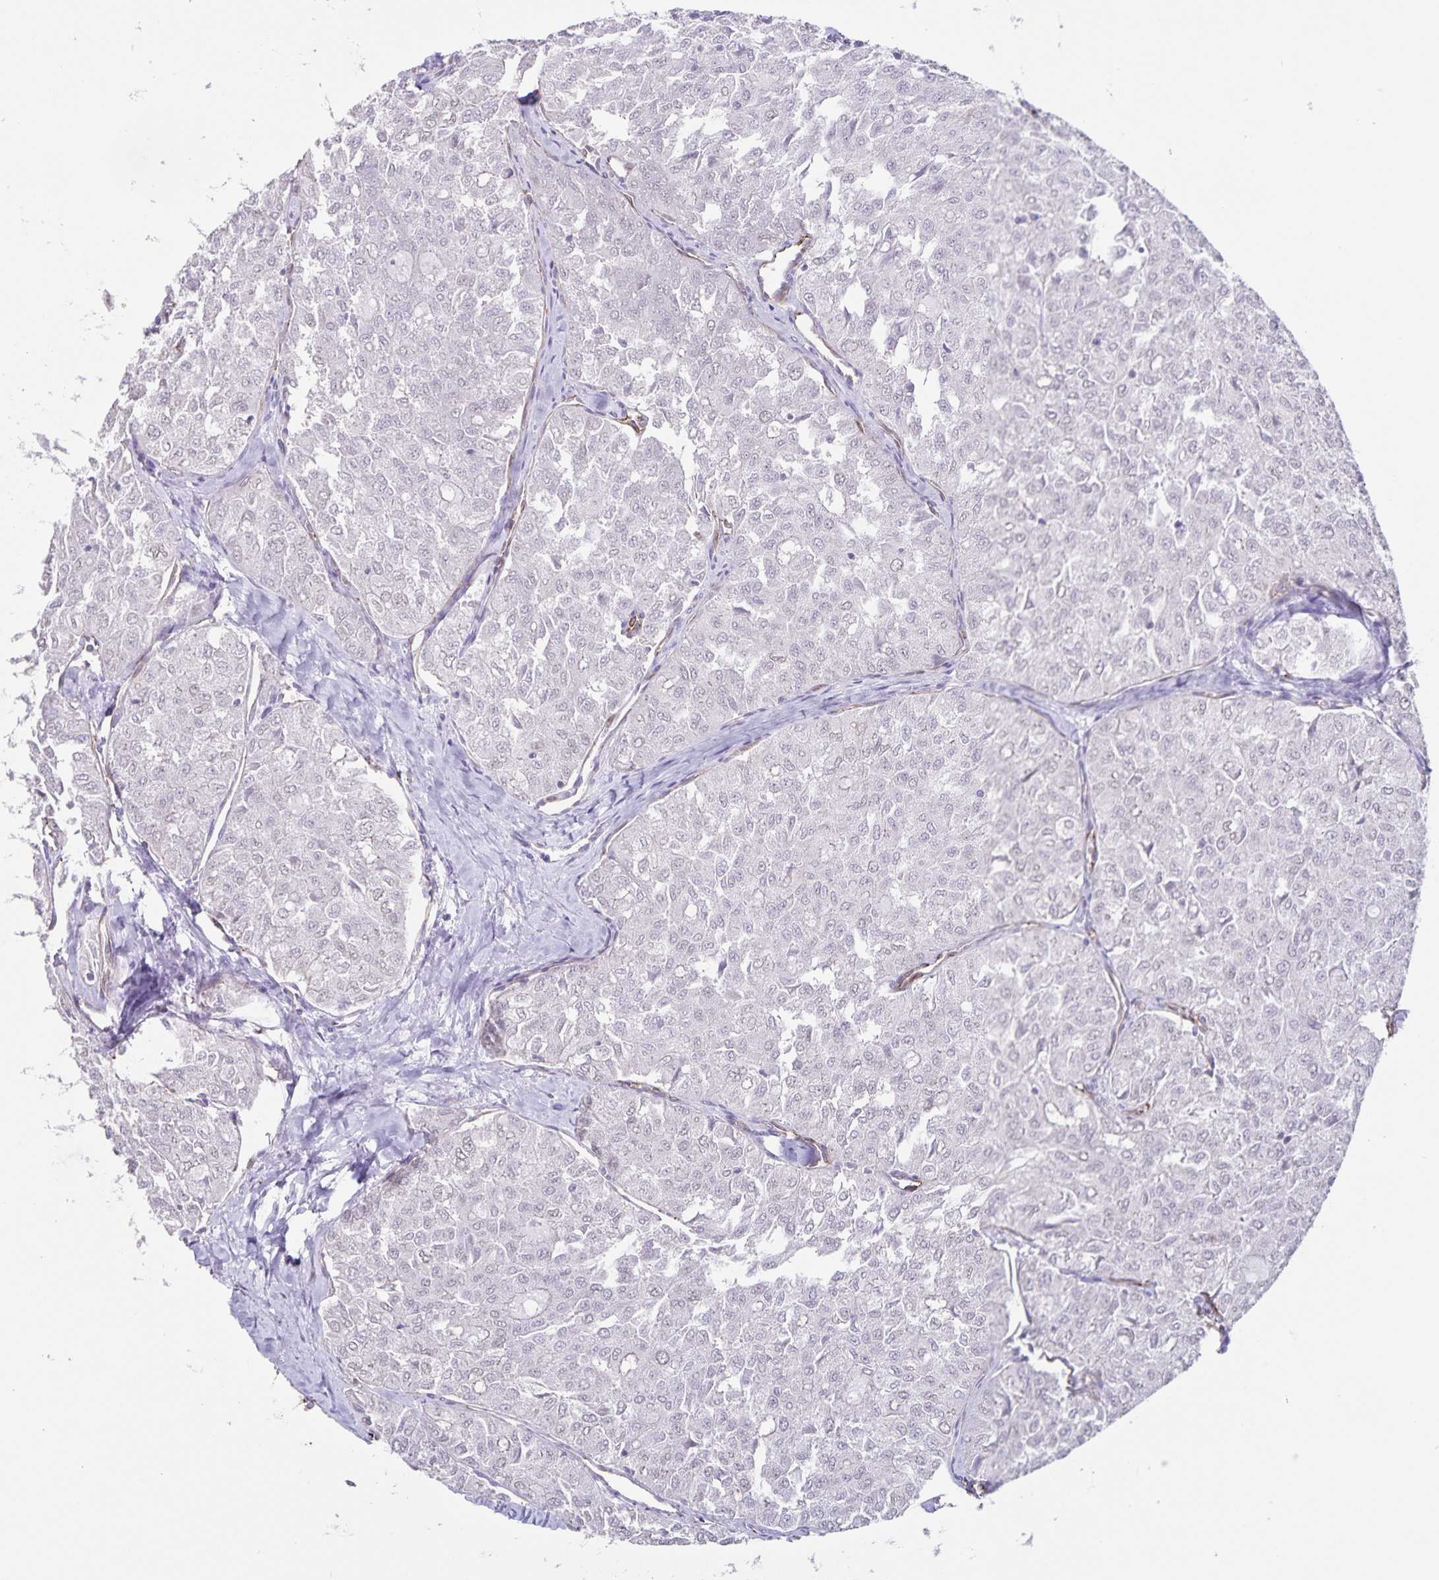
{"staining": {"intensity": "negative", "quantity": "none", "location": "none"}, "tissue": "thyroid cancer", "cell_type": "Tumor cells", "image_type": "cancer", "snomed": [{"axis": "morphology", "description": "Follicular adenoma carcinoma, NOS"}, {"axis": "topography", "description": "Thyroid gland"}], "caption": "Histopathology image shows no significant protein staining in tumor cells of thyroid cancer (follicular adenoma carcinoma).", "gene": "SYNM", "patient": {"sex": "male", "age": 75}}